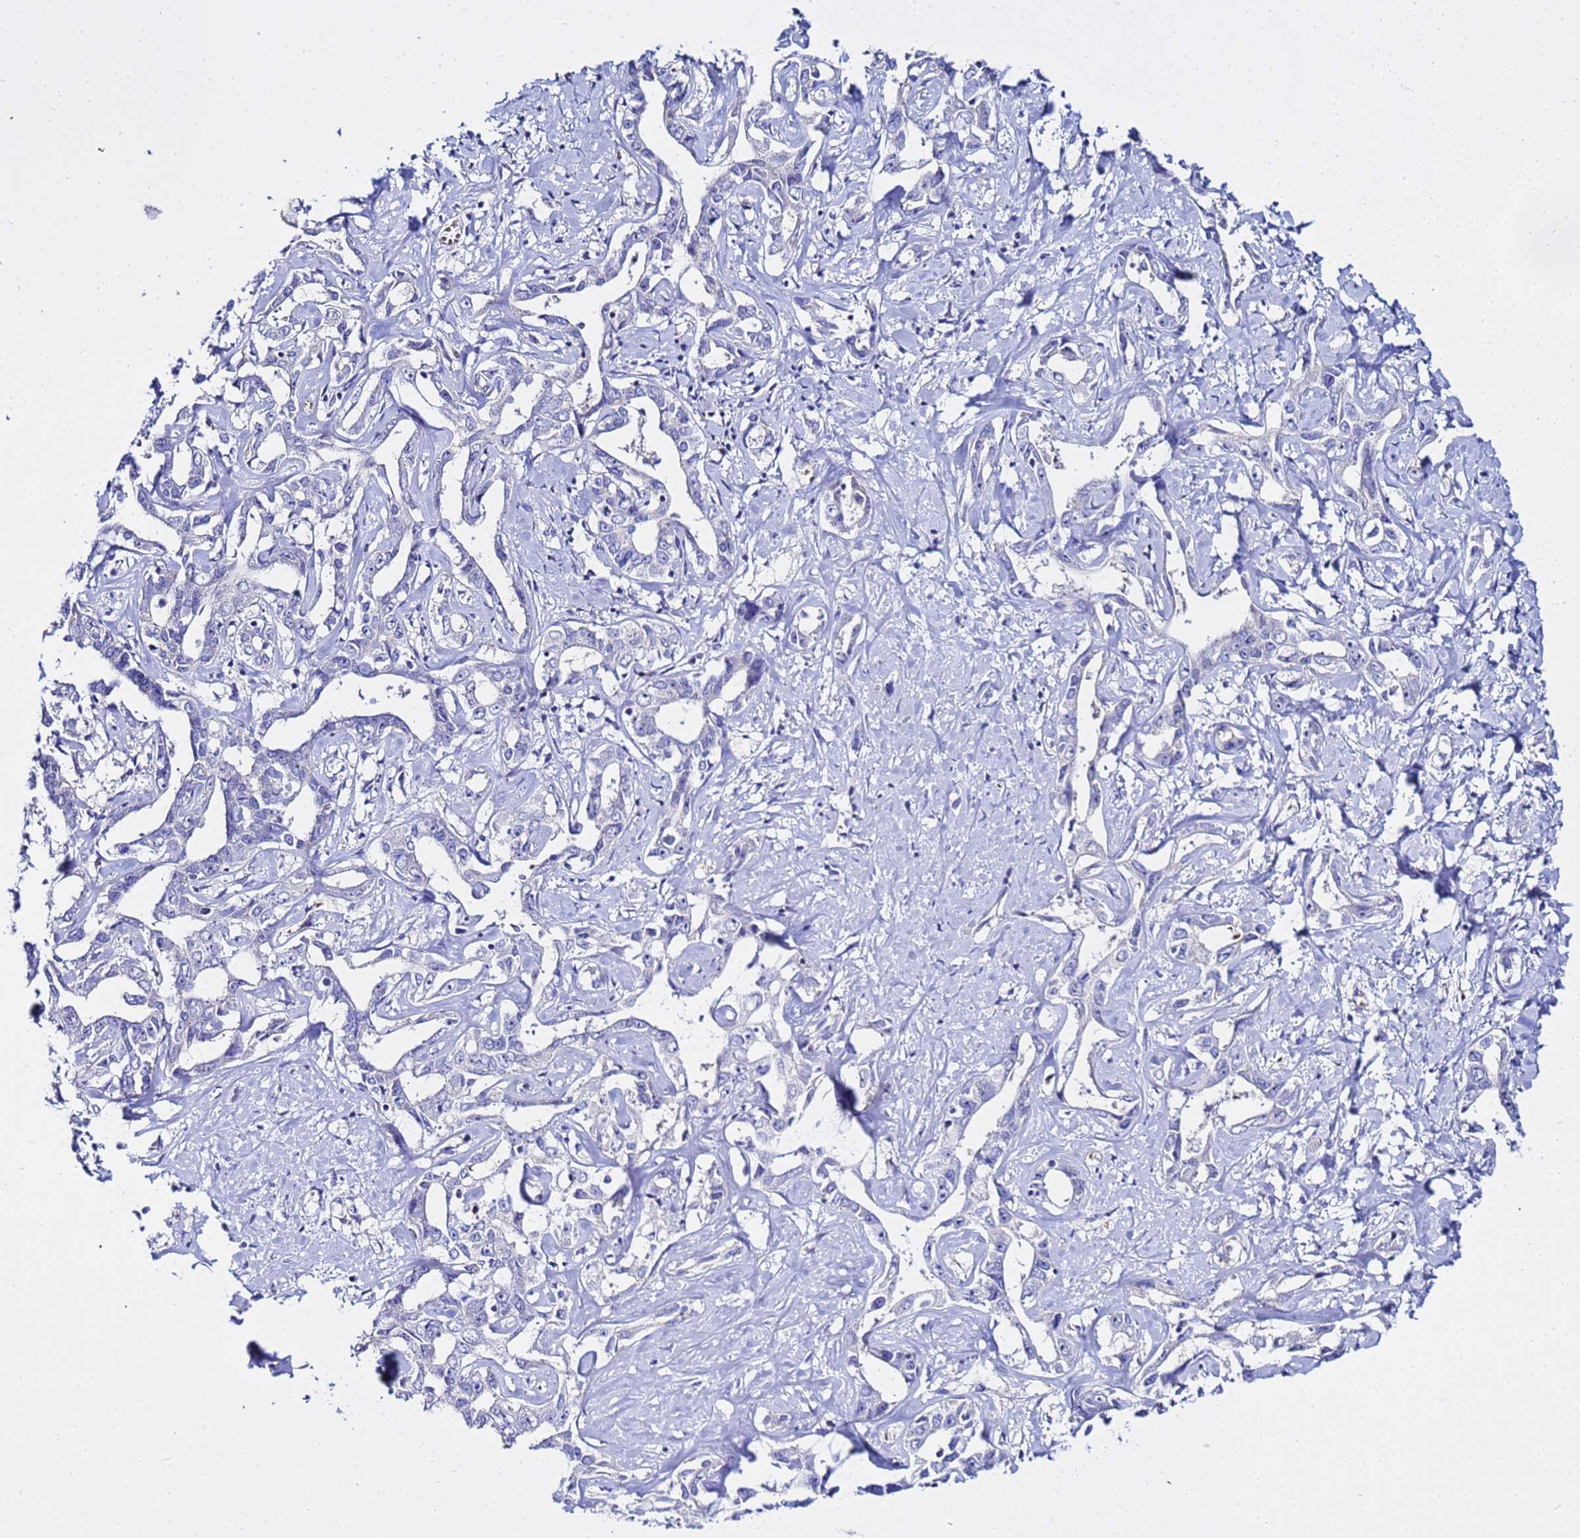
{"staining": {"intensity": "negative", "quantity": "none", "location": "none"}, "tissue": "liver cancer", "cell_type": "Tumor cells", "image_type": "cancer", "snomed": [{"axis": "morphology", "description": "Cholangiocarcinoma"}, {"axis": "topography", "description": "Liver"}], "caption": "Cholangiocarcinoma (liver) was stained to show a protein in brown. There is no significant positivity in tumor cells. (Stains: DAB (3,3'-diaminobenzidine) immunohistochemistry with hematoxylin counter stain, Microscopy: brightfield microscopy at high magnification).", "gene": "USP18", "patient": {"sex": "male", "age": 59}}